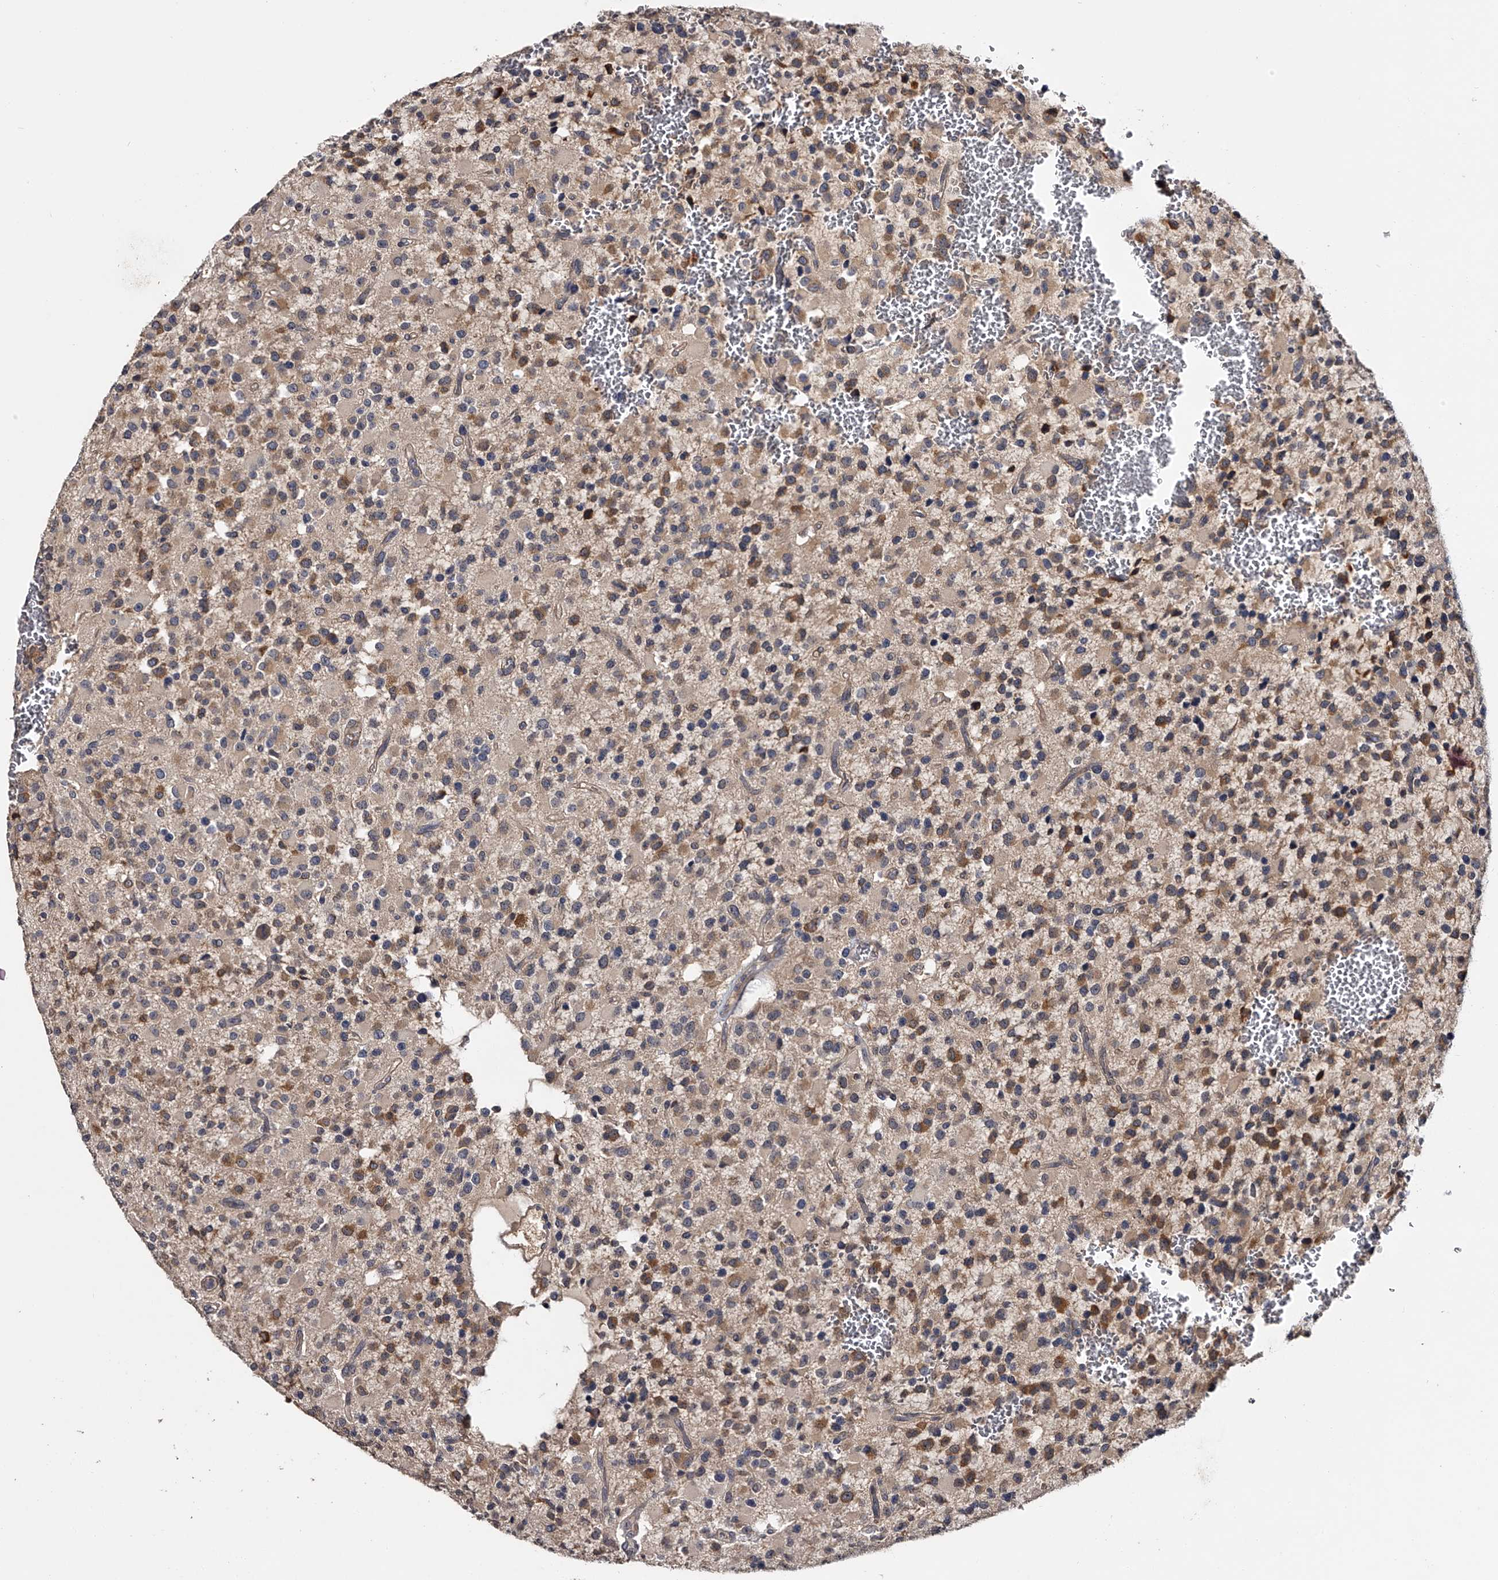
{"staining": {"intensity": "moderate", "quantity": "25%-75%", "location": "cytoplasmic/membranous"}, "tissue": "glioma", "cell_type": "Tumor cells", "image_type": "cancer", "snomed": [{"axis": "morphology", "description": "Glioma, malignant, High grade"}, {"axis": "topography", "description": "Brain"}], "caption": "Moderate cytoplasmic/membranous protein staining is seen in approximately 25%-75% of tumor cells in glioma. (Brightfield microscopy of DAB IHC at high magnification).", "gene": "MDN1", "patient": {"sex": "male", "age": 34}}